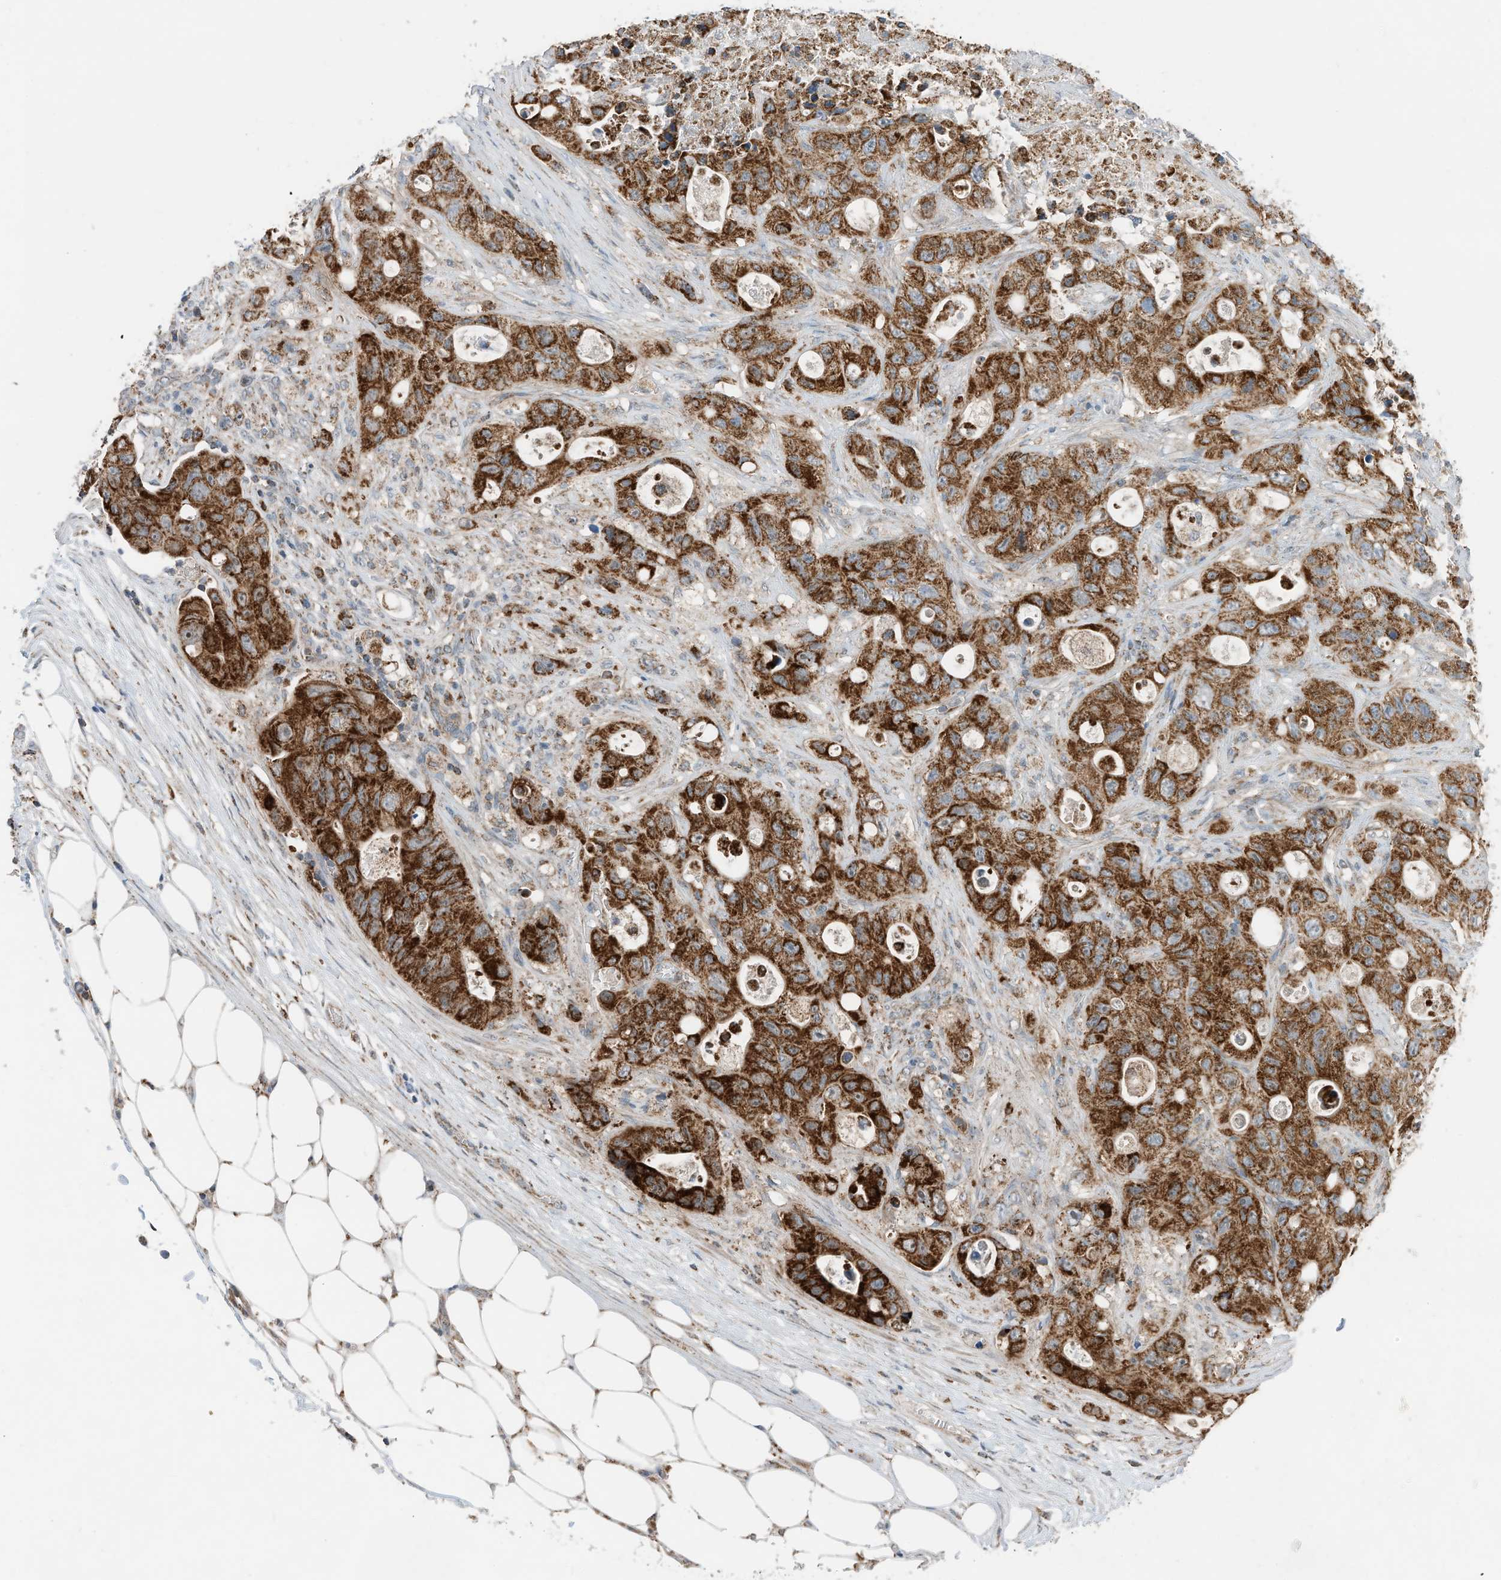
{"staining": {"intensity": "strong", "quantity": ">75%", "location": "cytoplasmic/membranous"}, "tissue": "colorectal cancer", "cell_type": "Tumor cells", "image_type": "cancer", "snomed": [{"axis": "morphology", "description": "Adenocarcinoma, NOS"}, {"axis": "topography", "description": "Colon"}], "caption": "Human colorectal cancer stained with a brown dye demonstrates strong cytoplasmic/membranous positive positivity in approximately >75% of tumor cells.", "gene": "RMND1", "patient": {"sex": "female", "age": 46}}